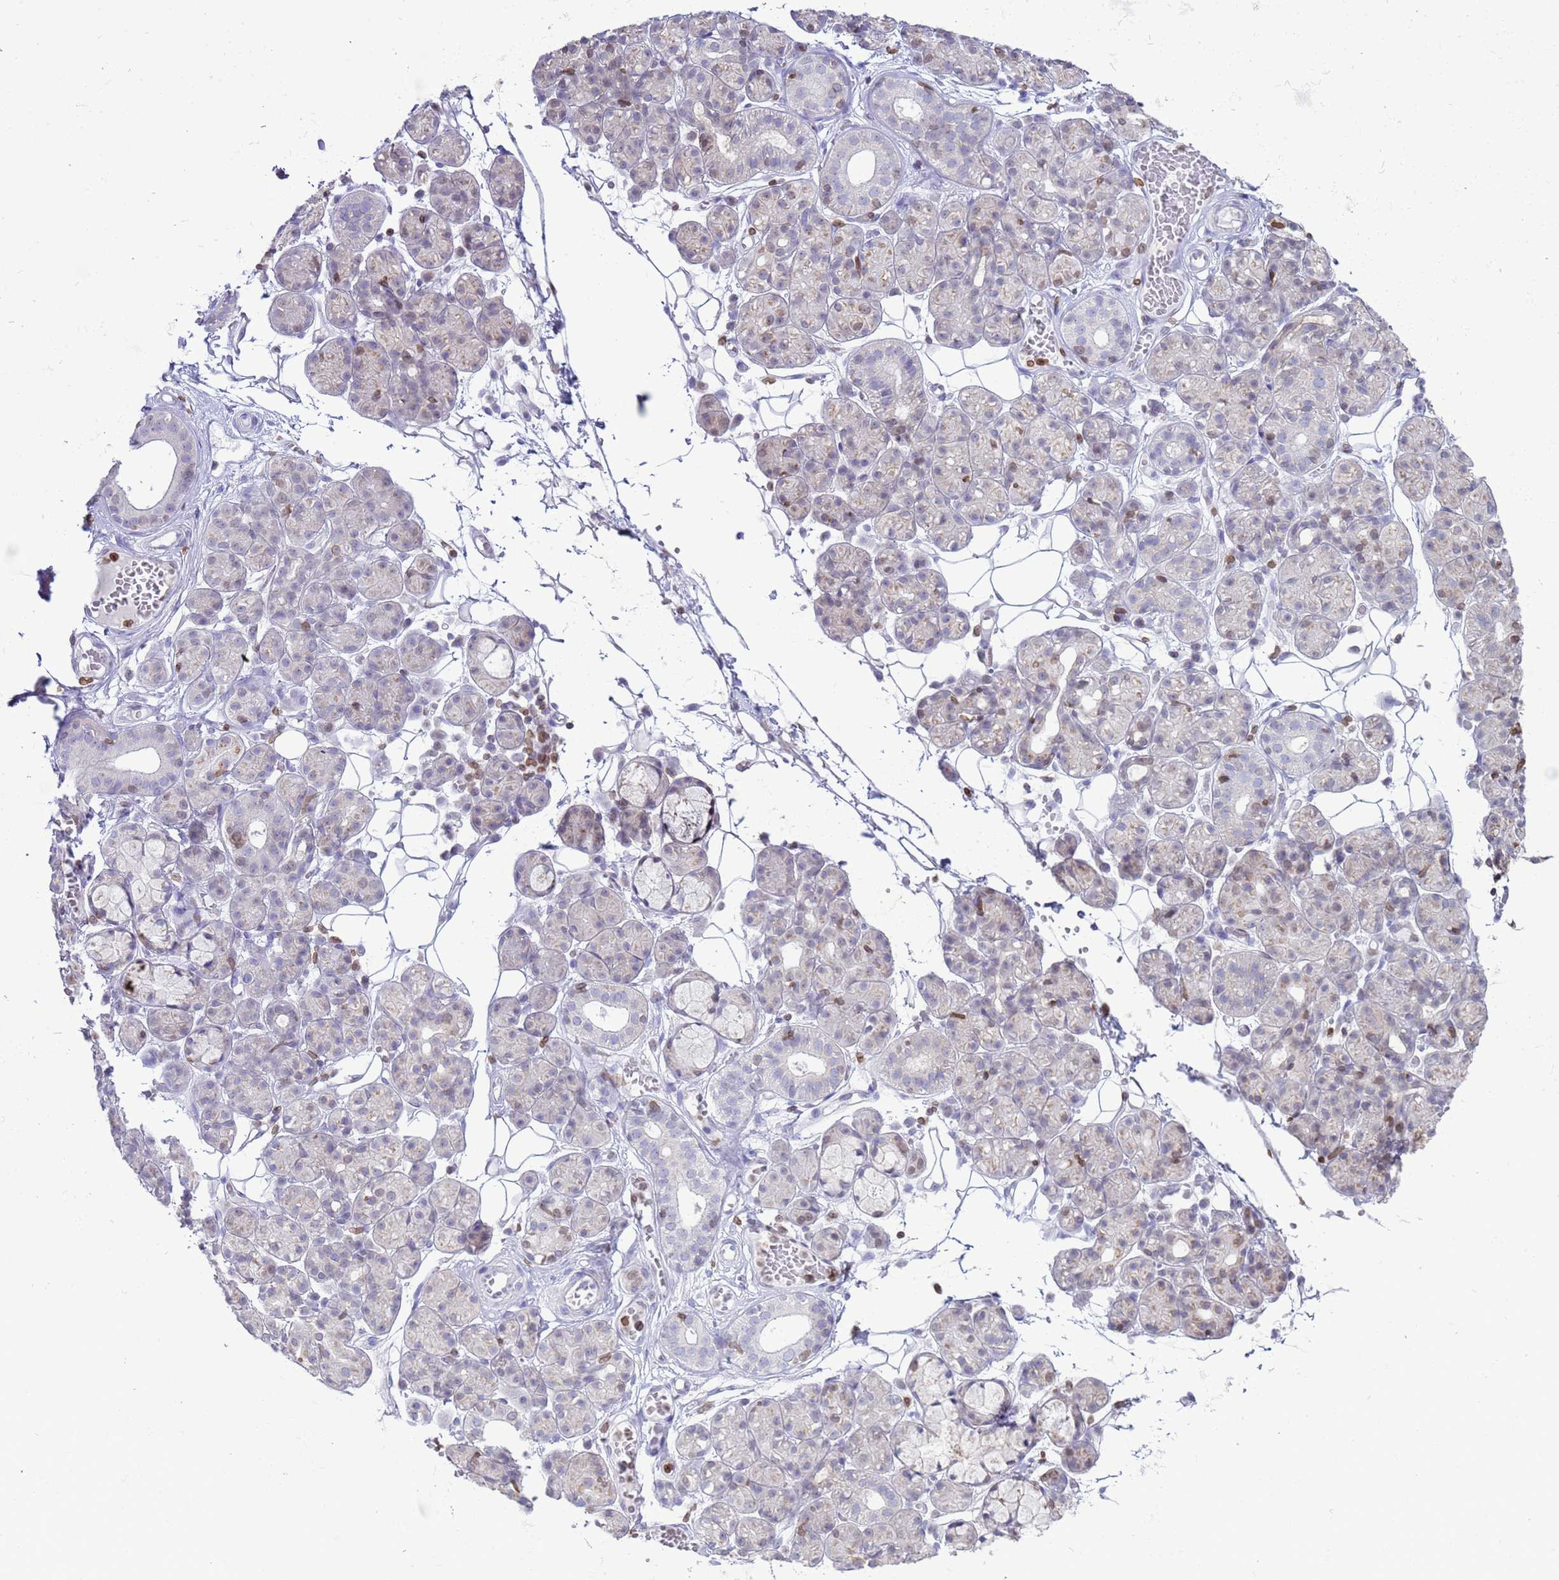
{"staining": {"intensity": "weak", "quantity": "<25%", "location": "cytoplasmic/membranous"}, "tissue": "salivary gland", "cell_type": "Glandular cells", "image_type": "normal", "snomed": [{"axis": "morphology", "description": "Normal tissue, NOS"}, {"axis": "topography", "description": "Salivary gland"}], "caption": "DAB immunohistochemical staining of benign human salivary gland shows no significant staining in glandular cells.", "gene": "DHX37", "patient": {"sex": "male", "age": 63}}